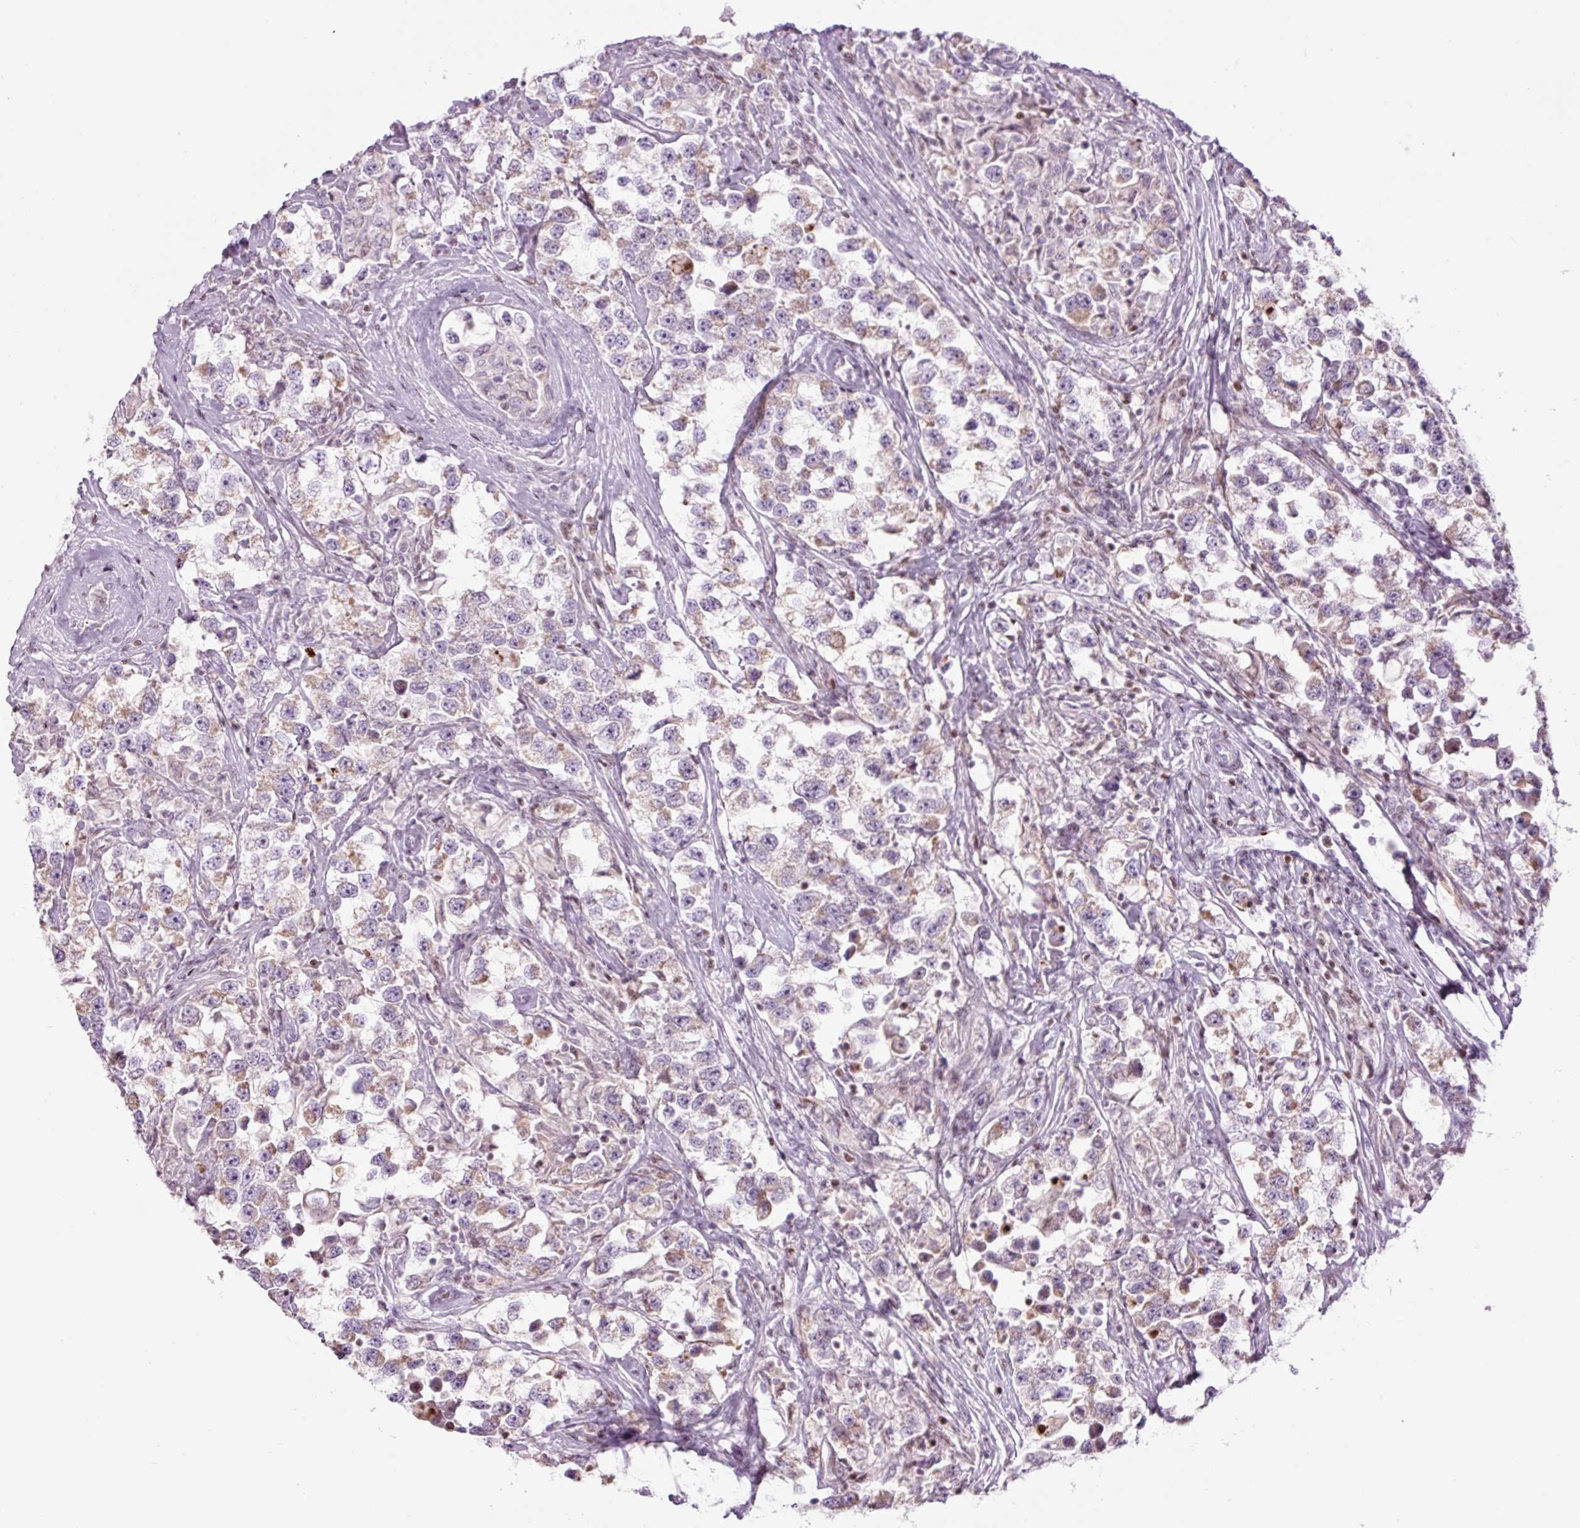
{"staining": {"intensity": "moderate", "quantity": "25%-75%", "location": "cytoplasmic/membranous"}, "tissue": "testis cancer", "cell_type": "Tumor cells", "image_type": "cancer", "snomed": [{"axis": "morphology", "description": "Seminoma, NOS"}, {"axis": "topography", "description": "Testis"}], "caption": "Moderate cytoplasmic/membranous expression for a protein is present in approximately 25%-75% of tumor cells of testis seminoma using immunohistochemistry.", "gene": "TMEM177", "patient": {"sex": "male", "age": 46}}